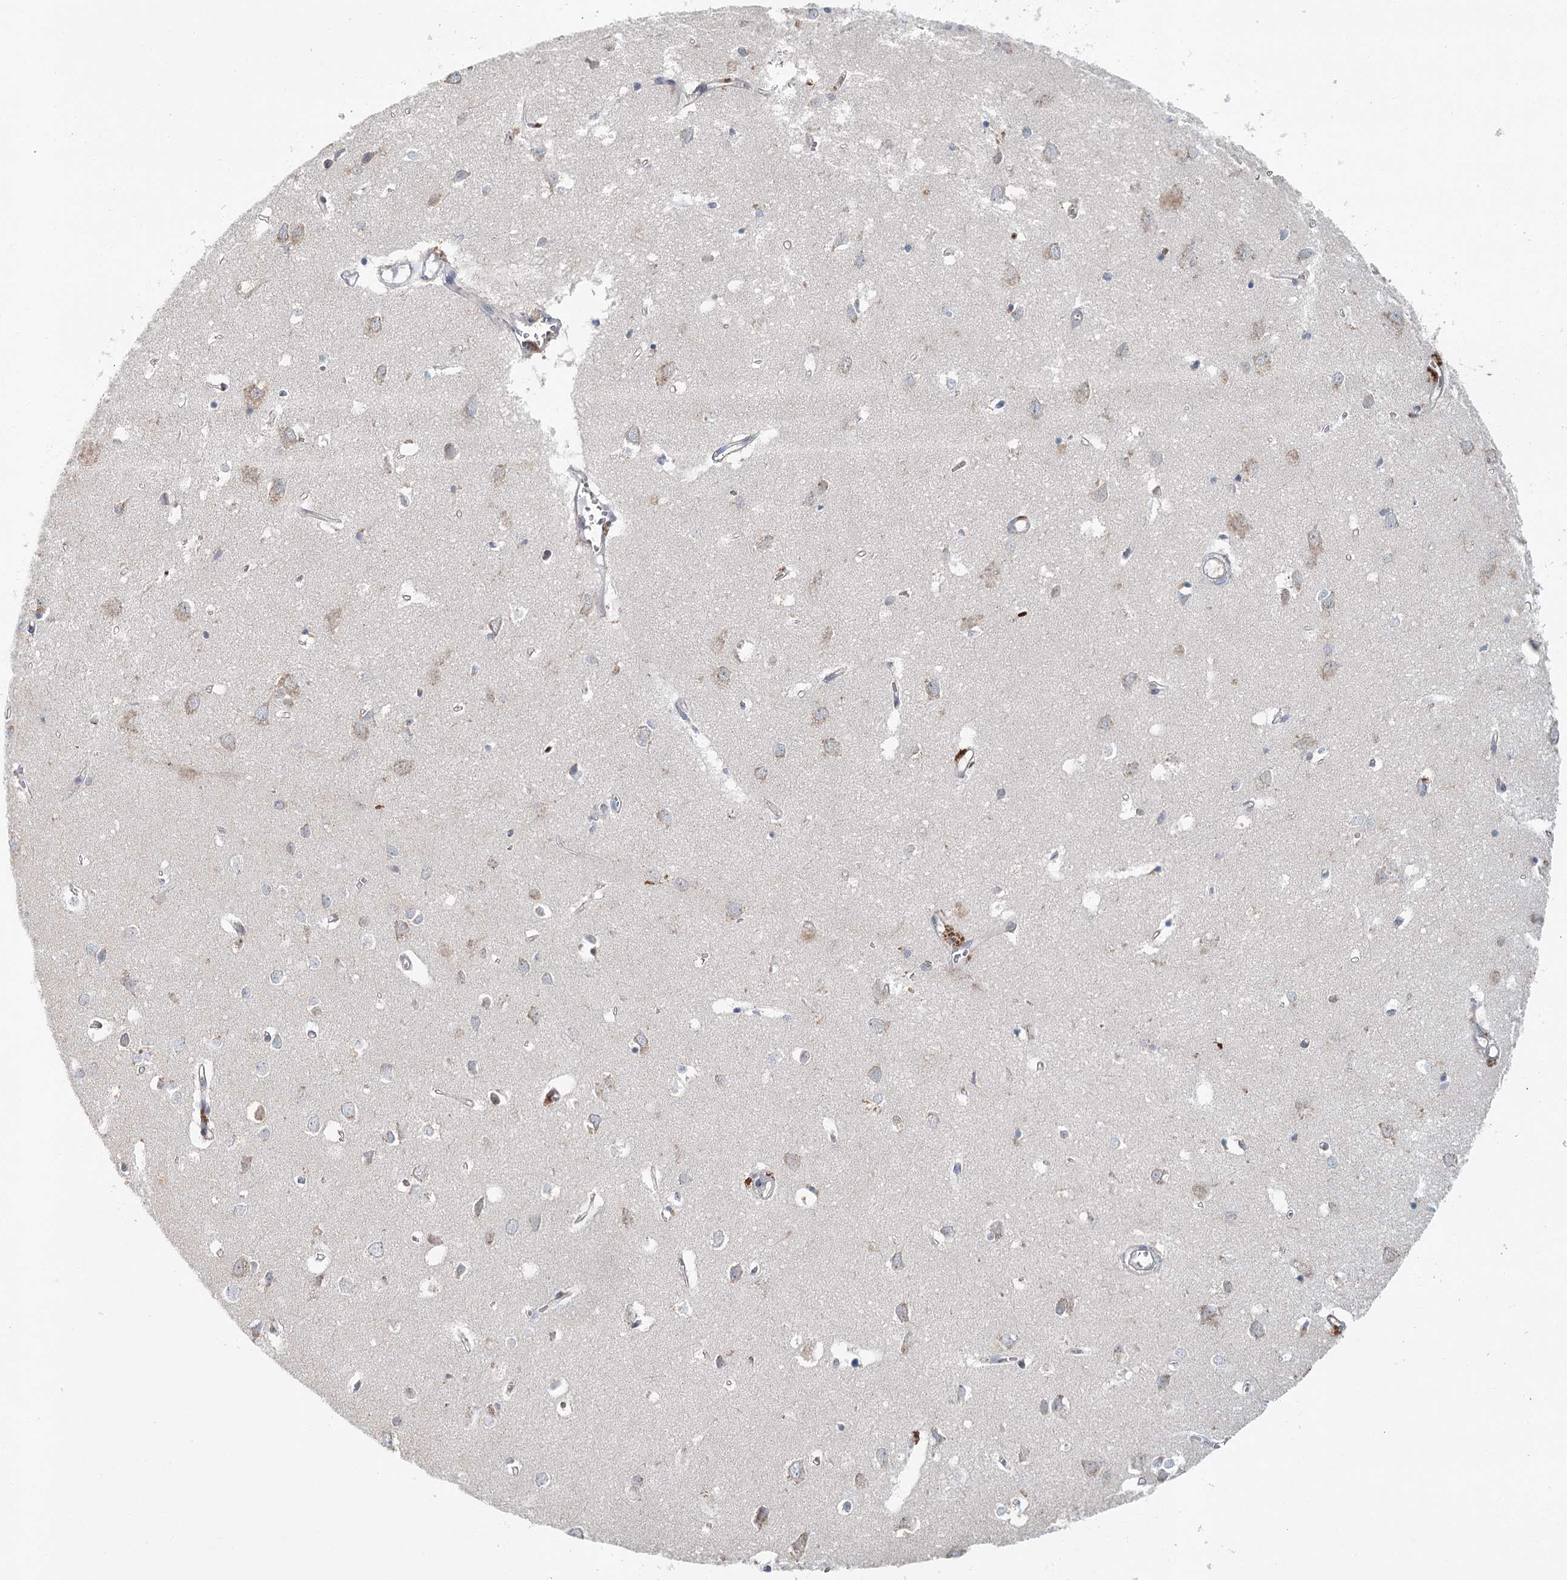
{"staining": {"intensity": "negative", "quantity": "none", "location": "none"}, "tissue": "cerebral cortex", "cell_type": "Endothelial cells", "image_type": "normal", "snomed": [{"axis": "morphology", "description": "Normal tissue, NOS"}, {"axis": "topography", "description": "Cerebral cortex"}], "caption": "Cerebral cortex was stained to show a protein in brown. There is no significant expression in endothelial cells. (IHC, brightfield microscopy, high magnification).", "gene": "ADK", "patient": {"sex": "female", "age": 64}}